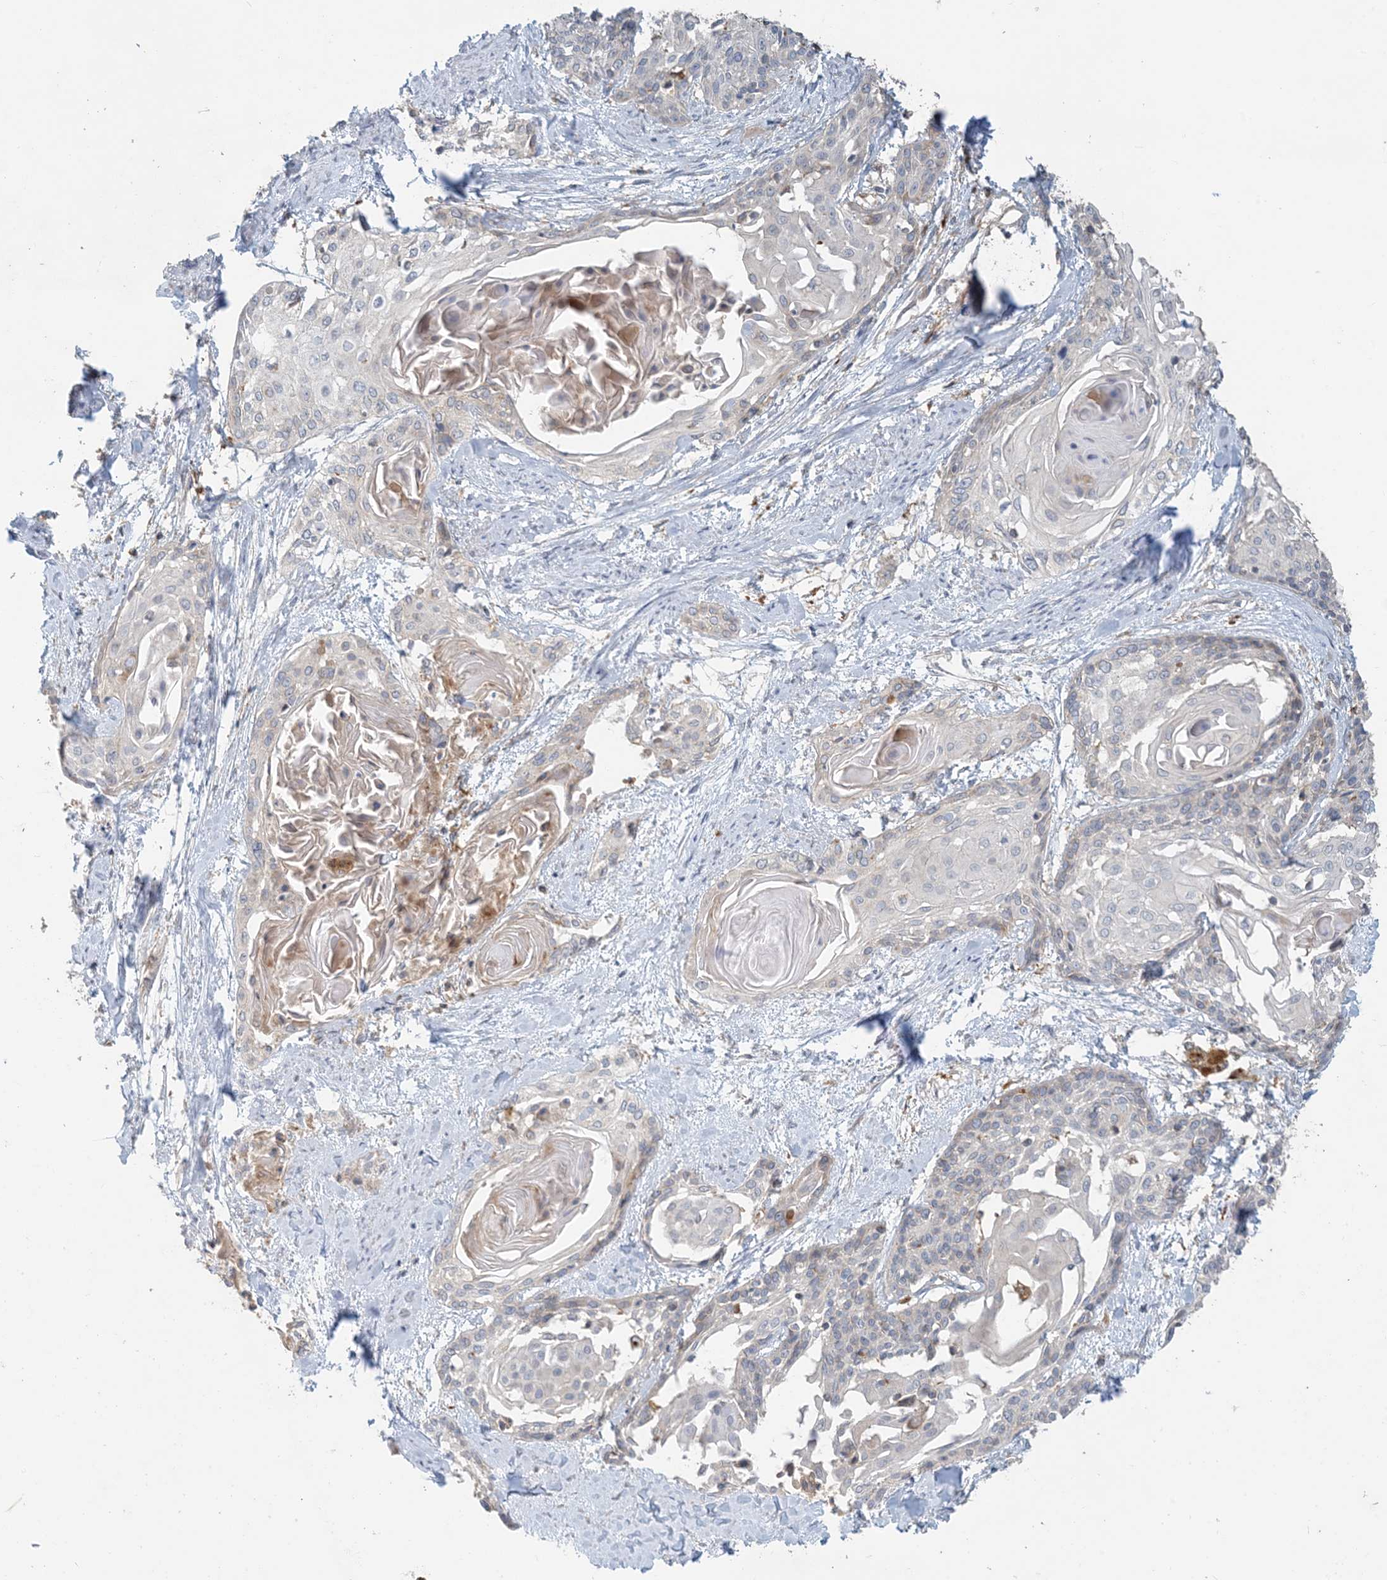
{"staining": {"intensity": "negative", "quantity": "none", "location": "none"}, "tissue": "cervical cancer", "cell_type": "Tumor cells", "image_type": "cancer", "snomed": [{"axis": "morphology", "description": "Squamous cell carcinoma, NOS"}, {"axis": "topography", "description": "Cervix"}], "caption": "The image shows no significant staining in tumor cells of cervical squamous cell carcinoma.", "gene": "SPPL2A", "patient": {"sex": "female", "age": 57}}